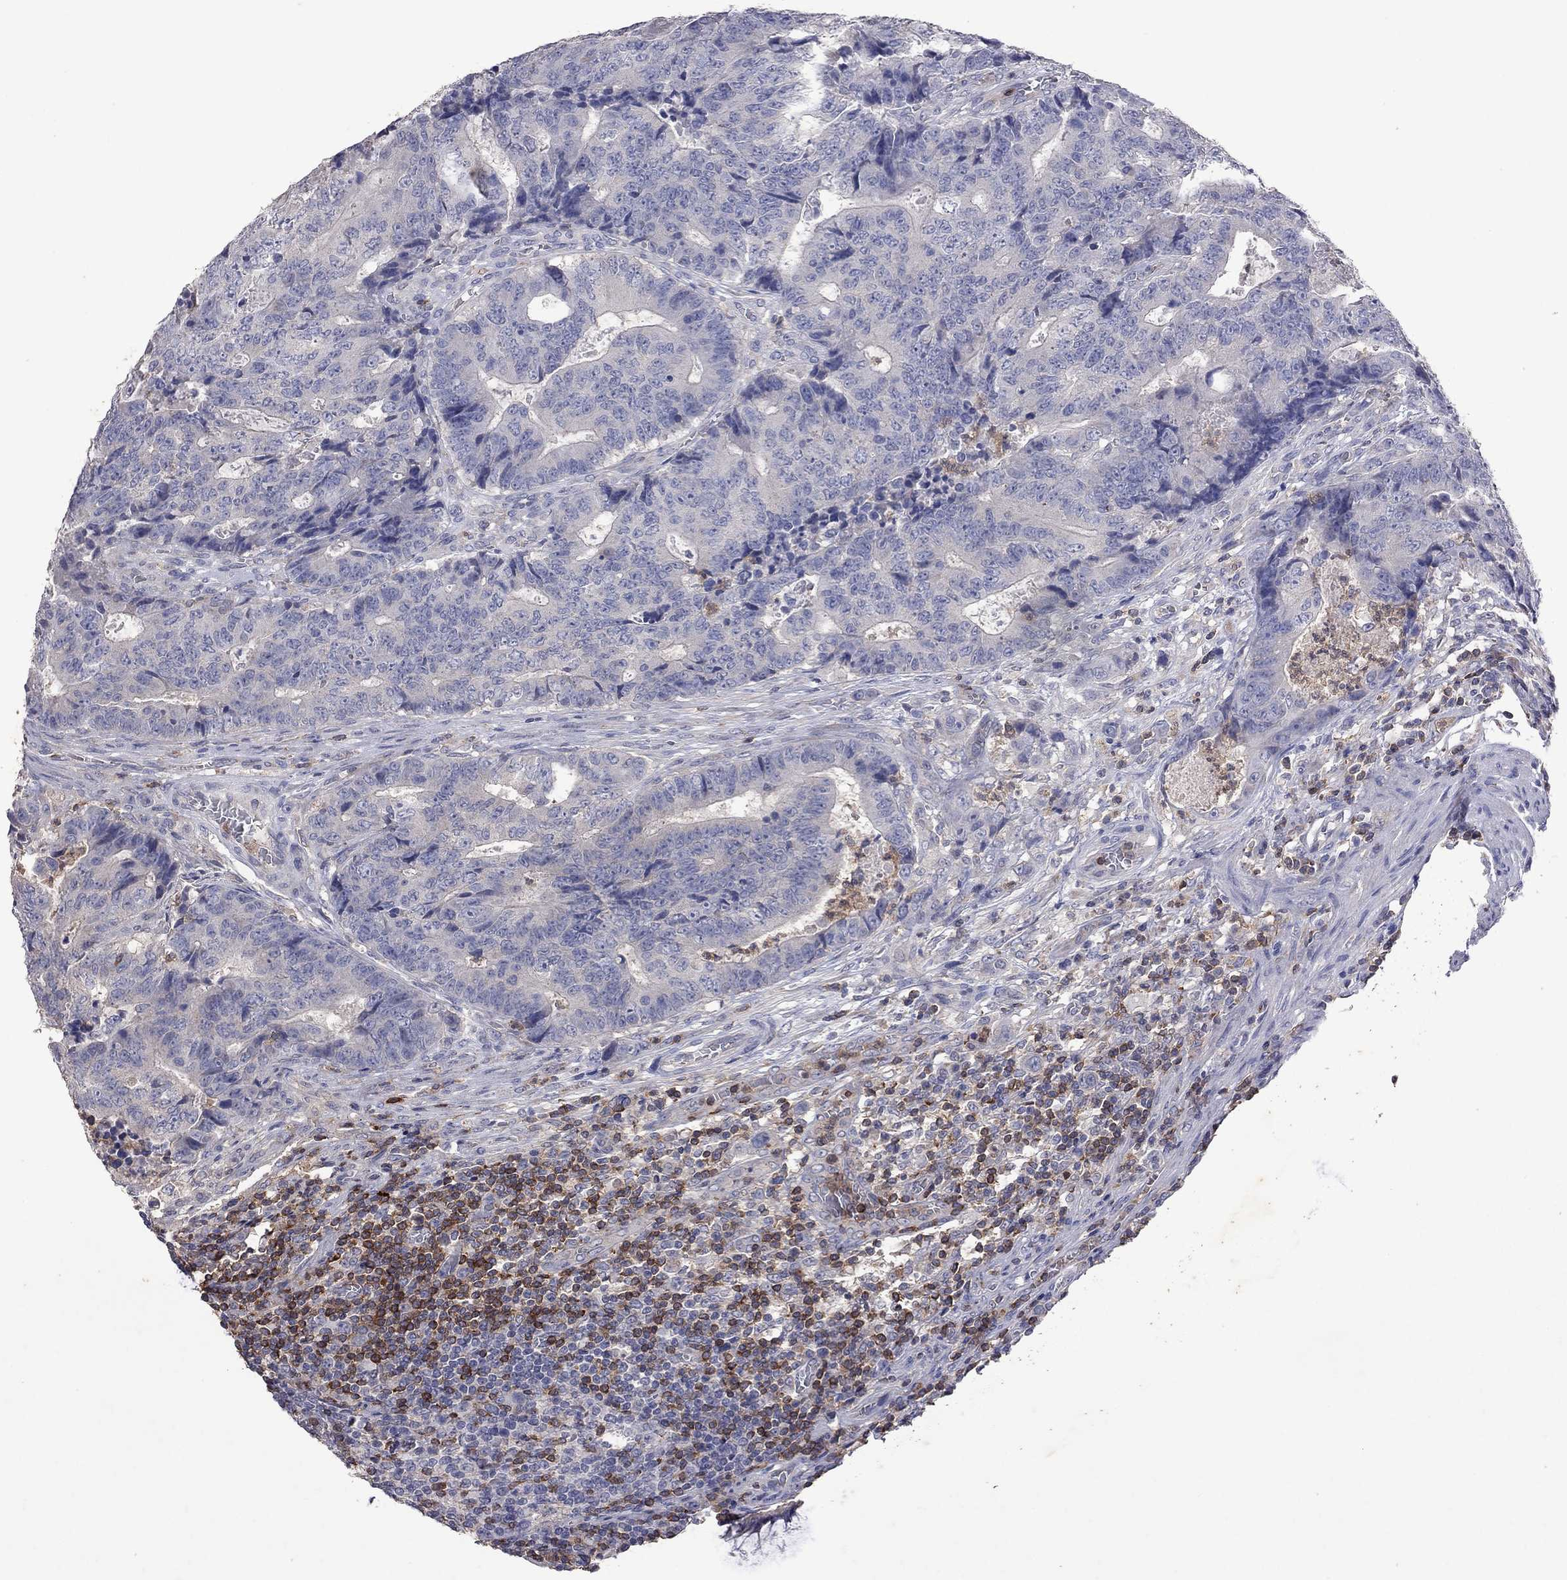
{"staining": {"intensity": "negative", "quantity": "none", "location": "none"}, "tissue": "colorectal cancer", "cell_type": "Tumor cells", "image_type": "cancer", "snomed": [{"axis": "morphology", "description": "Adenocarcinoma, NOS"}, {"axis": "topography", "description": "Colon"}], "caption": "DAB immunohistochemical staining of colorectal adenocarcinoma reveals no significant staining in tumor cells.", "gene": "IPCEF1", "patient": {"sex": "female", "age": 48}}